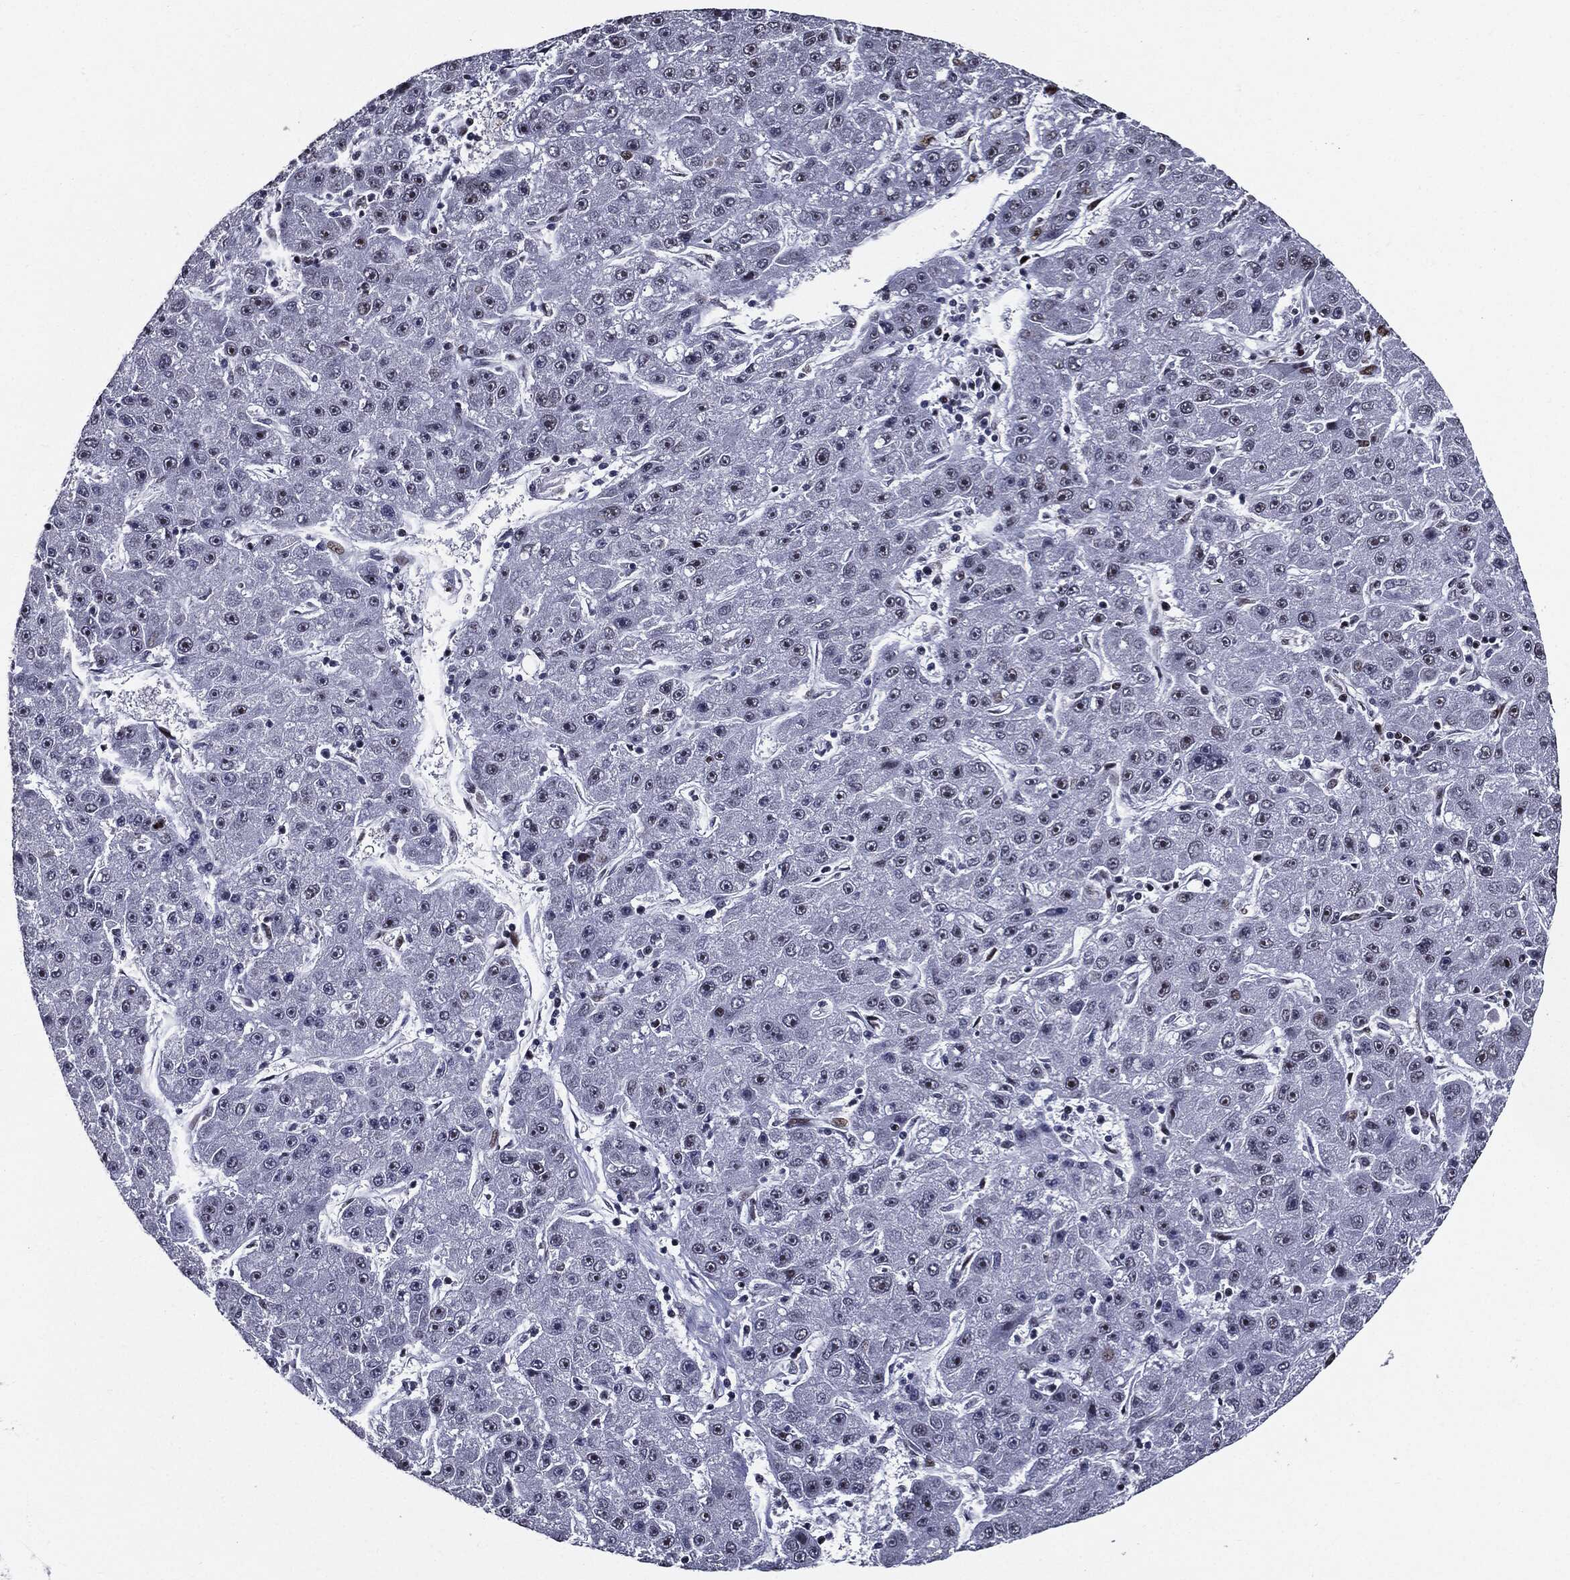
{"staining": {"intensity": "negative", "quantity": "none", "location": "none"}, "tissue": "liver cancer", "cell_type": "Tumor cells", "image_type": "cancer", "snomed": [{"axis": "morphology", "description": "Carcinoma, Hepatocellular, NOS"}, {"axis": "topography", "description": "Liver"}], "caption": "High magnification brightfield microscopy of liver cancer stained with DAB (brown) and counterstained with hematoxylin (blue): tumor cells show no significant expression.", "gene": "ZFP91", "patient": {"sex": "male", "age": 67}}